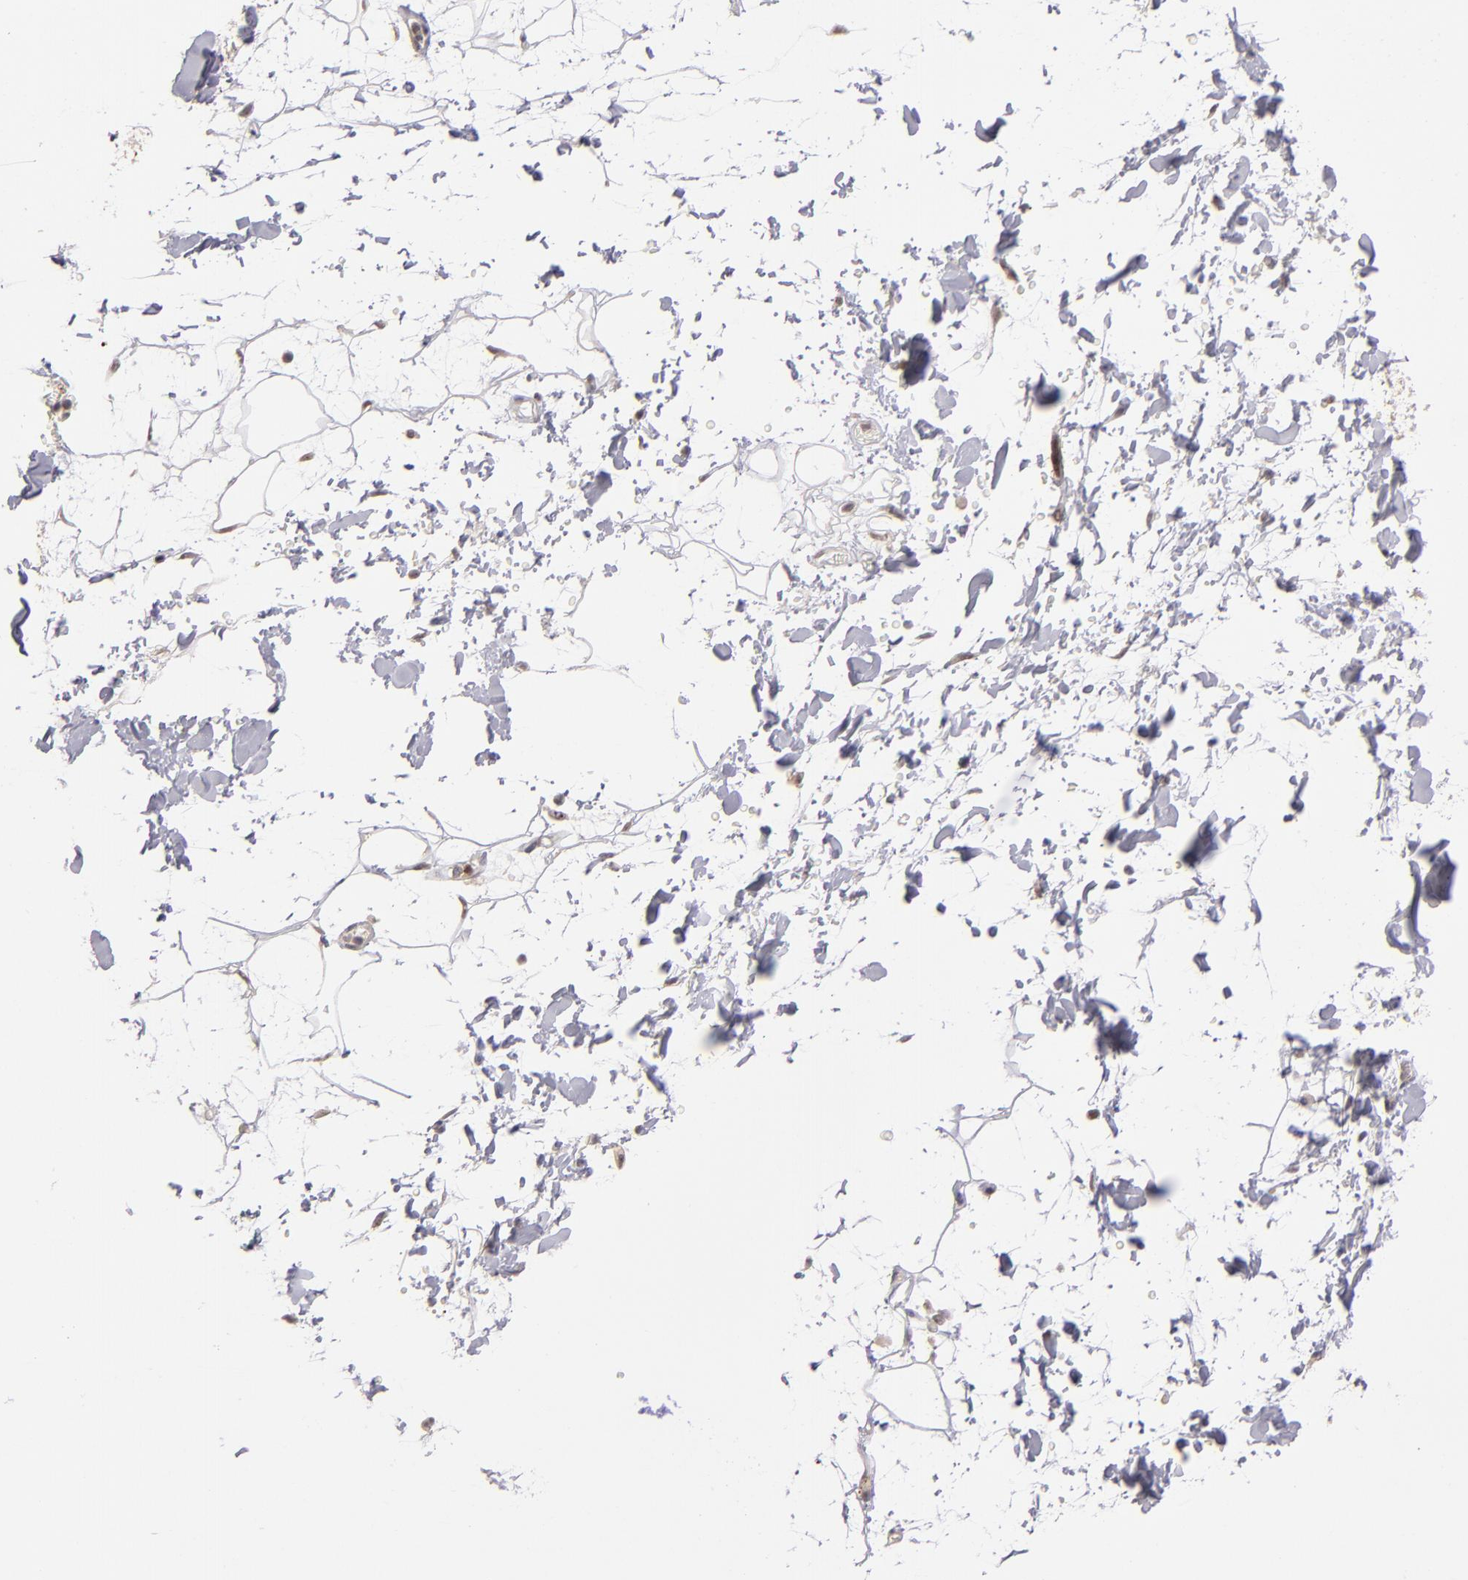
{"staining": {"intensity": "weak", "quantity": ">75%", "location": "nuclear"}, "tissue": "adipose tissue", "cell_type": "Adipocytes", "image_type": "normal", "snomed": [{"axis": "morphology", "description": "Normal tissue, NOS"}, {"axis": "topography", "description": "Soft tissue"}], "caption": "About >75% of adipocytes in normal human adipose tissue demonstrate weak nuclear protein staining as visualized by brown immunohistochemical staining.", "gene": "PCNX4", "patient": {"sex": "male", "age": 72}}